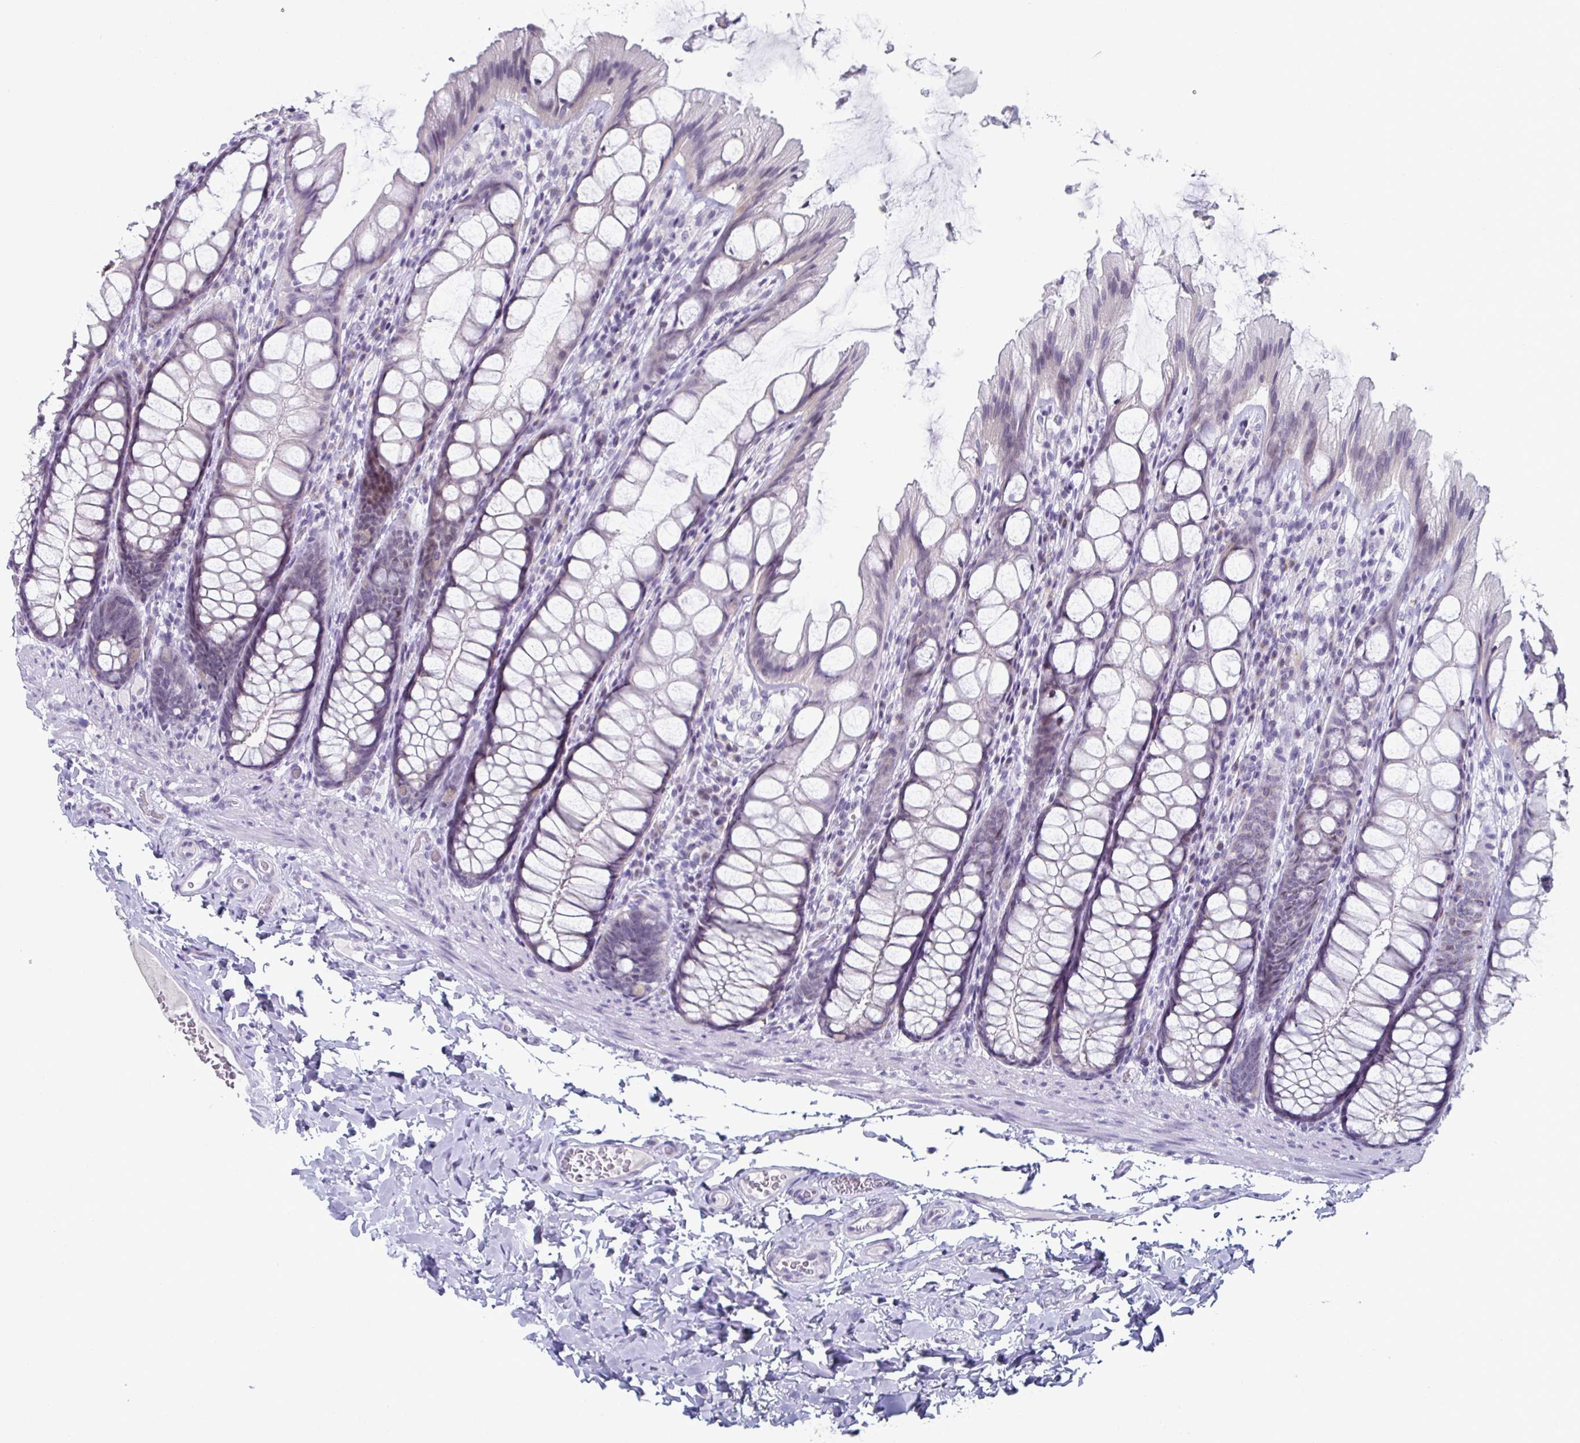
{"staining": {"intensity": "negative", "quantity": "none", "location": "none"}, "tissue": "colon", "cell_type": "Endothelial cells", "image_type": "normal", "snomed": [{"axis": "morphology", "description": "Normal tissue, NOS"}, {"axis": "topography", "description": "Colon"}], "caption": "Micrograph shows no significant protein staining in endothelial cells of unremarkable colon. (Brightfield microscopy of DAB immunohistochemistry (IHC) at high magnification).", "gene": "VSIG10L", "patient": {"sex": "male", "age": 47}}